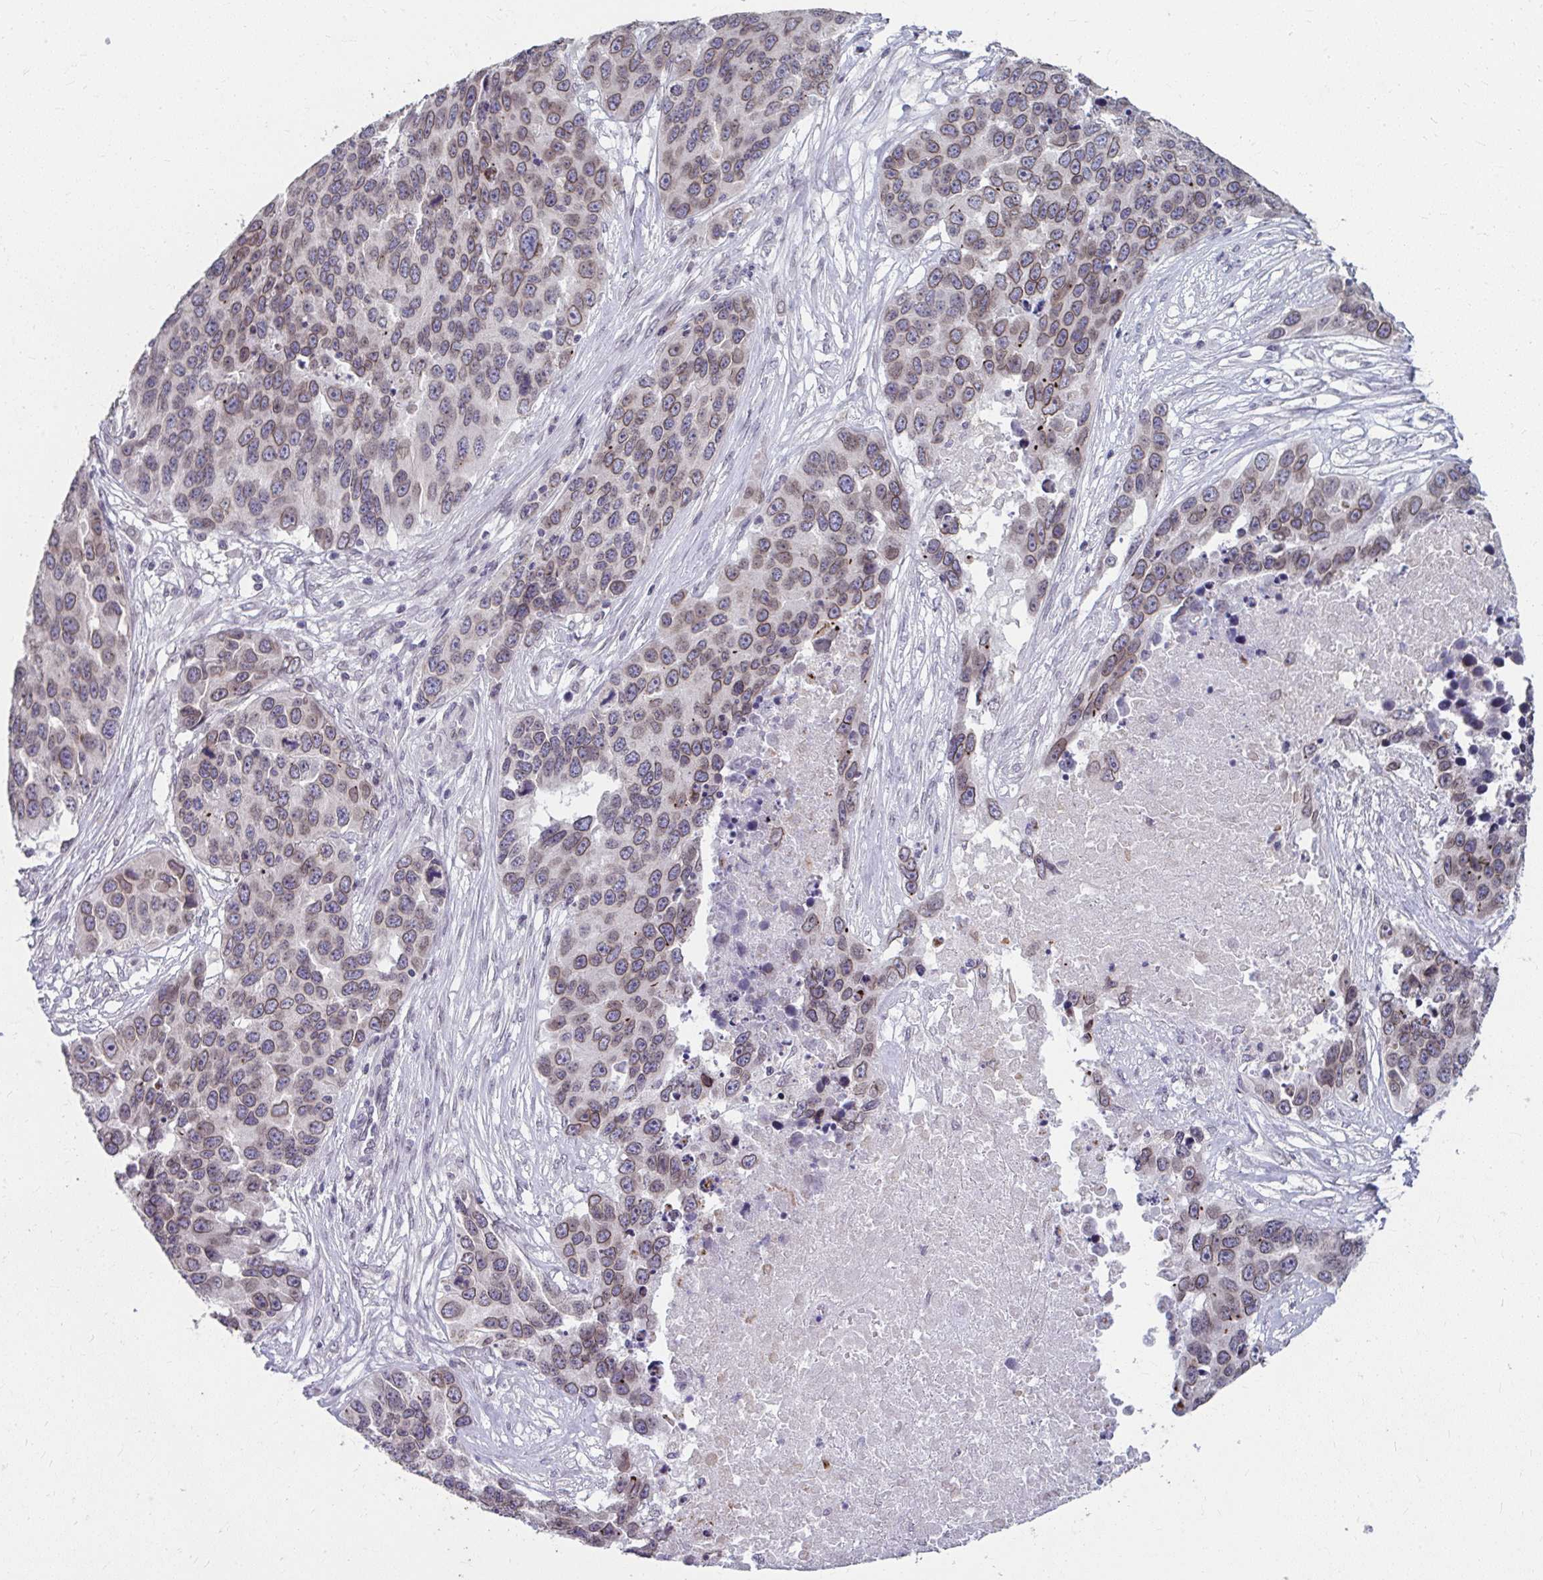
{"staining": {"intensity": "moderate", "quantity": ">75%", "location": "cytoplasmic/membranous,nuclear"}, "tissue": "ovarian cancer", "cell_type": "Tumor cells", "image_type": "cancer", "snomed": [{"axis": "morphology", "description": "Cystadenocarcinoma, serous, NOS"}, {"axis": "topography", "description": "Ovary"}], "caption": "Immunohistochemical staining of human ovarian cancer displays medium levels of moderate cytoplasmic/membranous and nuclear expression in approximately >75% of tumor cells. (DAB (3,3'-diaminobenzidine) = brown stain, brightfield microscopy at high magnification).", "gene": "NUP133", "patient": {"sex": "female", "age": 76}}